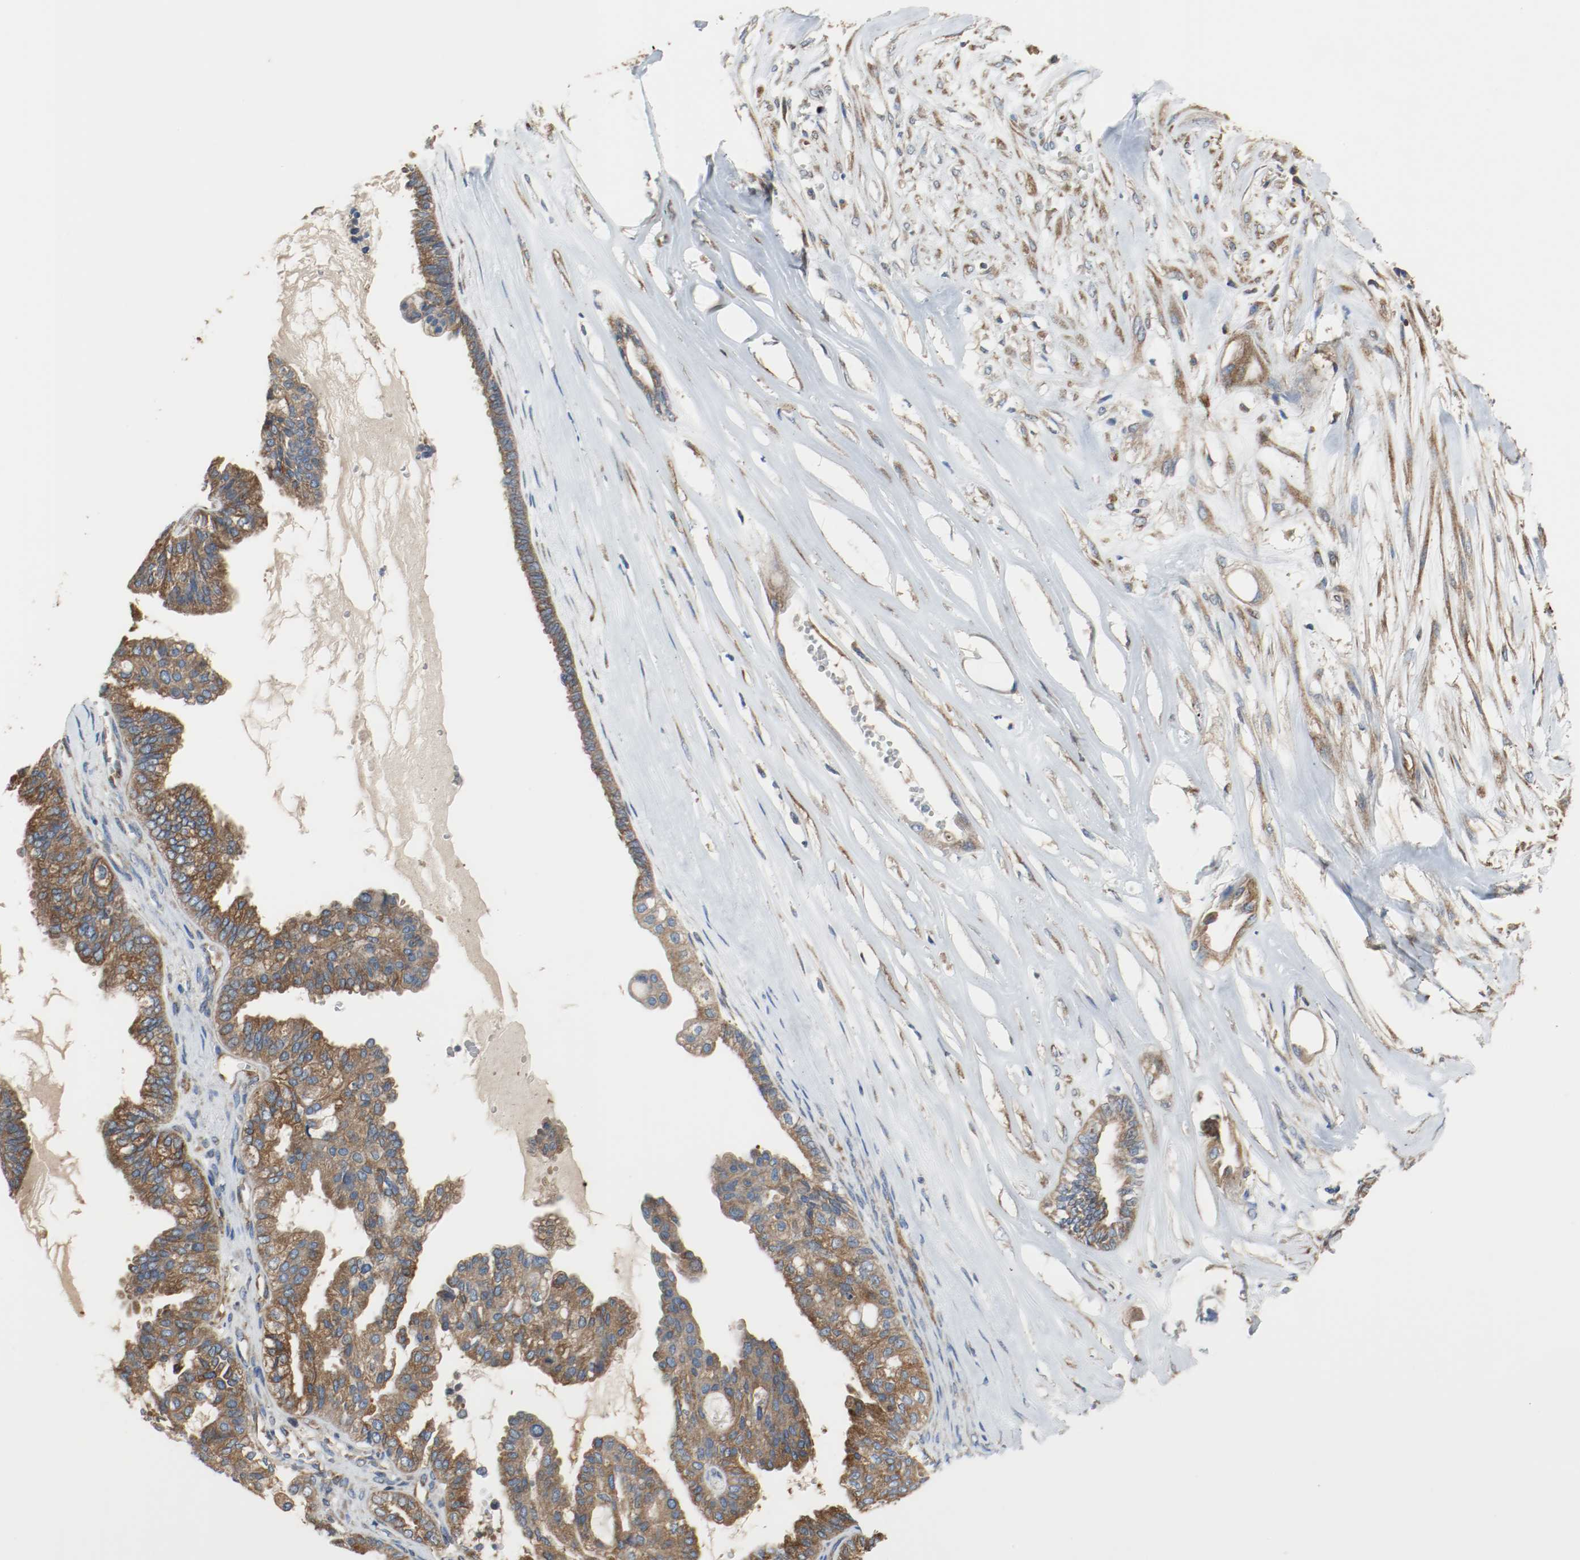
{"staining": {"intensity": "moderate", "quantity": ">75%", "location": "cytoplasmic/membranous"}, "tissue": "ovarian cancer", "cell_type": "Tumor cells", "image_type": "cancer", "snomed": [{"axis": "morphology", "description": "Carcinoma, NOS"}, {"axis": "morphology", "description": "Carcinoma, endometroid"}, {"axis": "topography", "description": "Ovary"}], "caption": "Protein expression analysis of human ovarian cancer (endometroid carcinoma) reveals moderate cytoplasmic/membranous expression in about >75% of tumor cells.", "gene": "TUBA3D", "patient": {"sex": "female", "age": 50}}